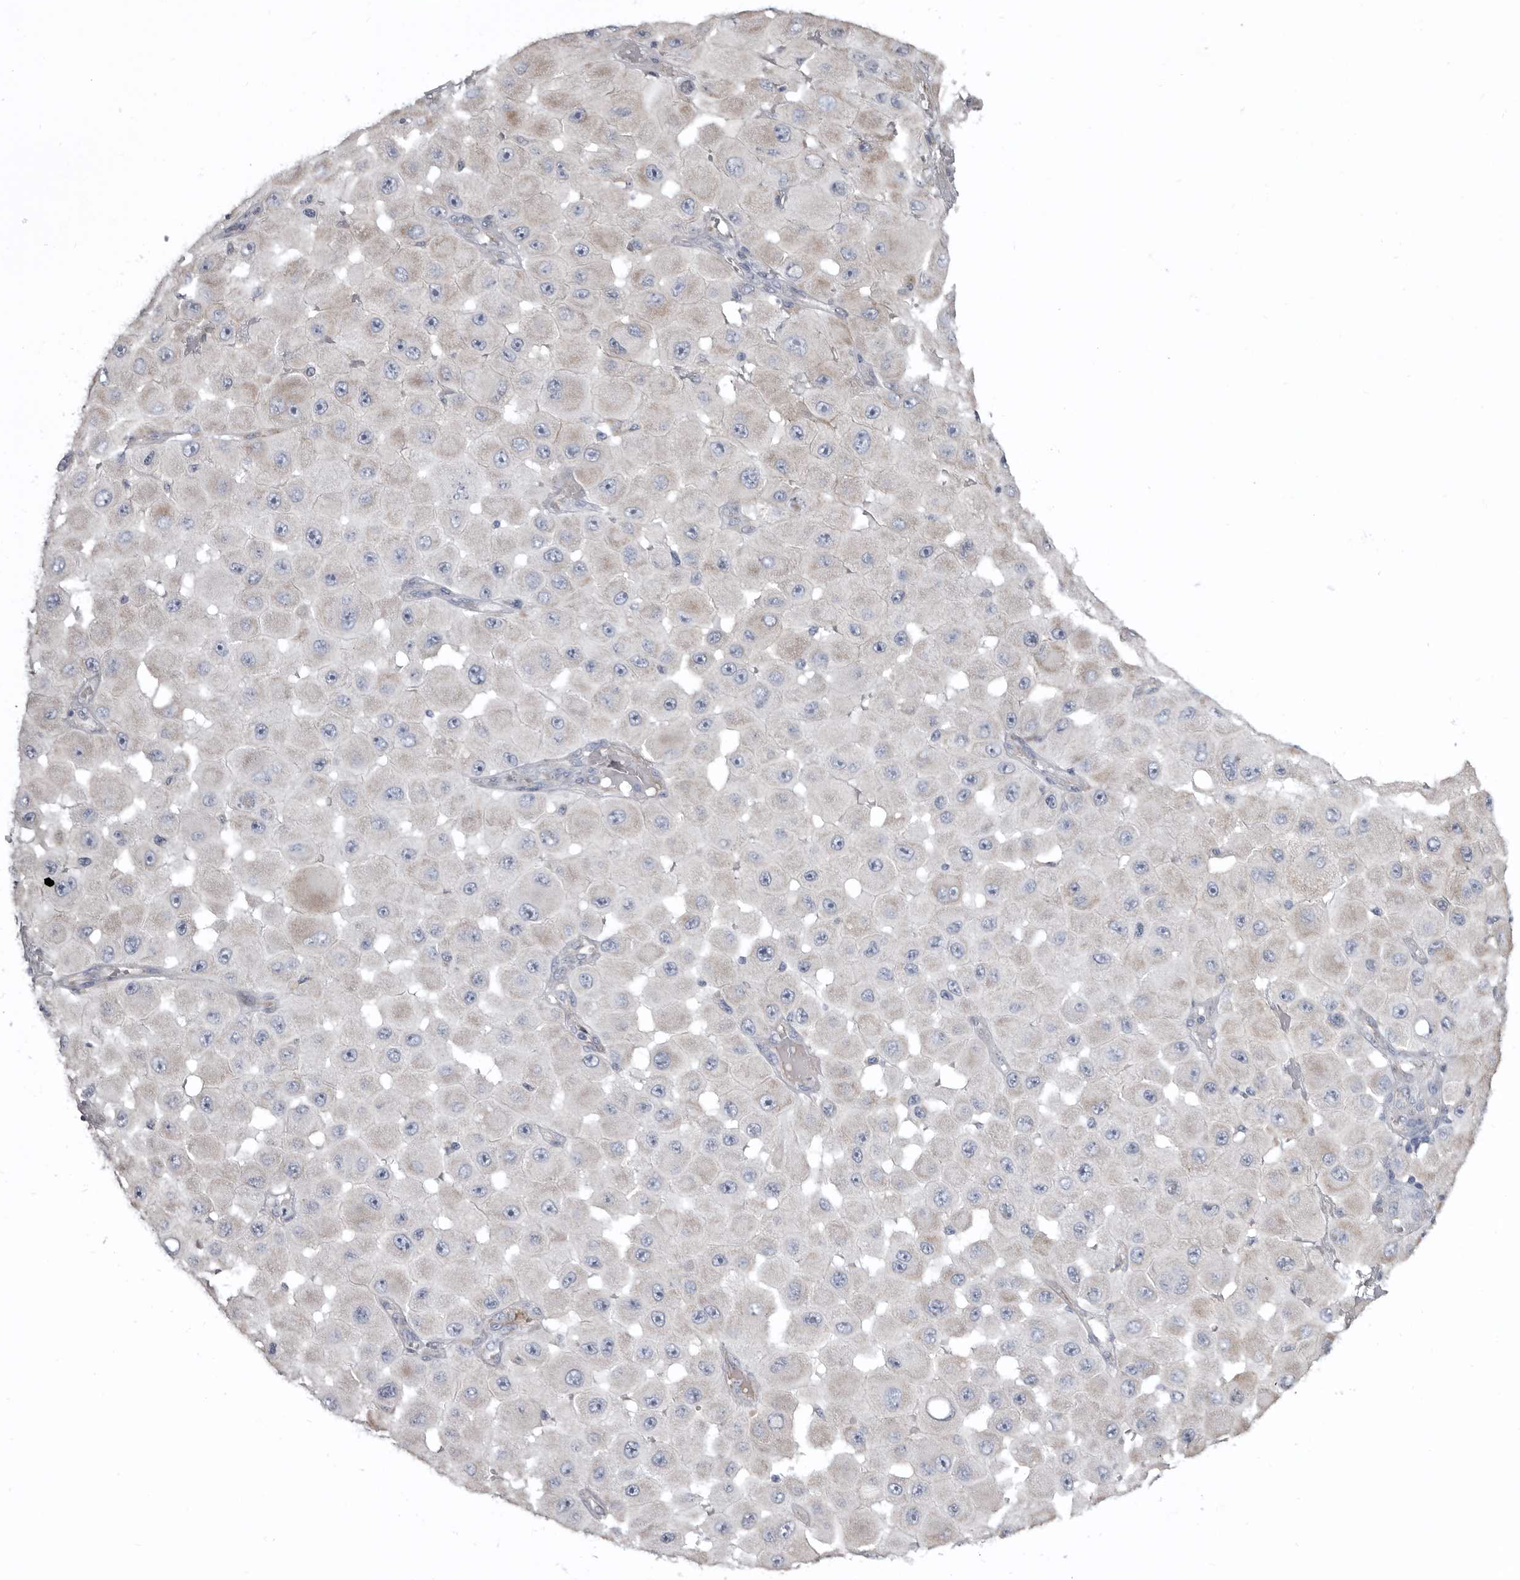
{"staining": {"intensity": "negative", "quantity": "none", "location": "none"}, "tissue": "melanoma", "cell_type": "Tumor cells", "image_type": "cancer", "snomed": [{"axis": "morphology", "description": "Malignant melanoma, NOS"}, {"axis": "topography", "description": "Skin"}], "caption": "The photomicrograph reveals no staining of tumor cells in malignant melanoma.", "gene": "ZNF114", "patient": {"sex": "female", "age": 81}}